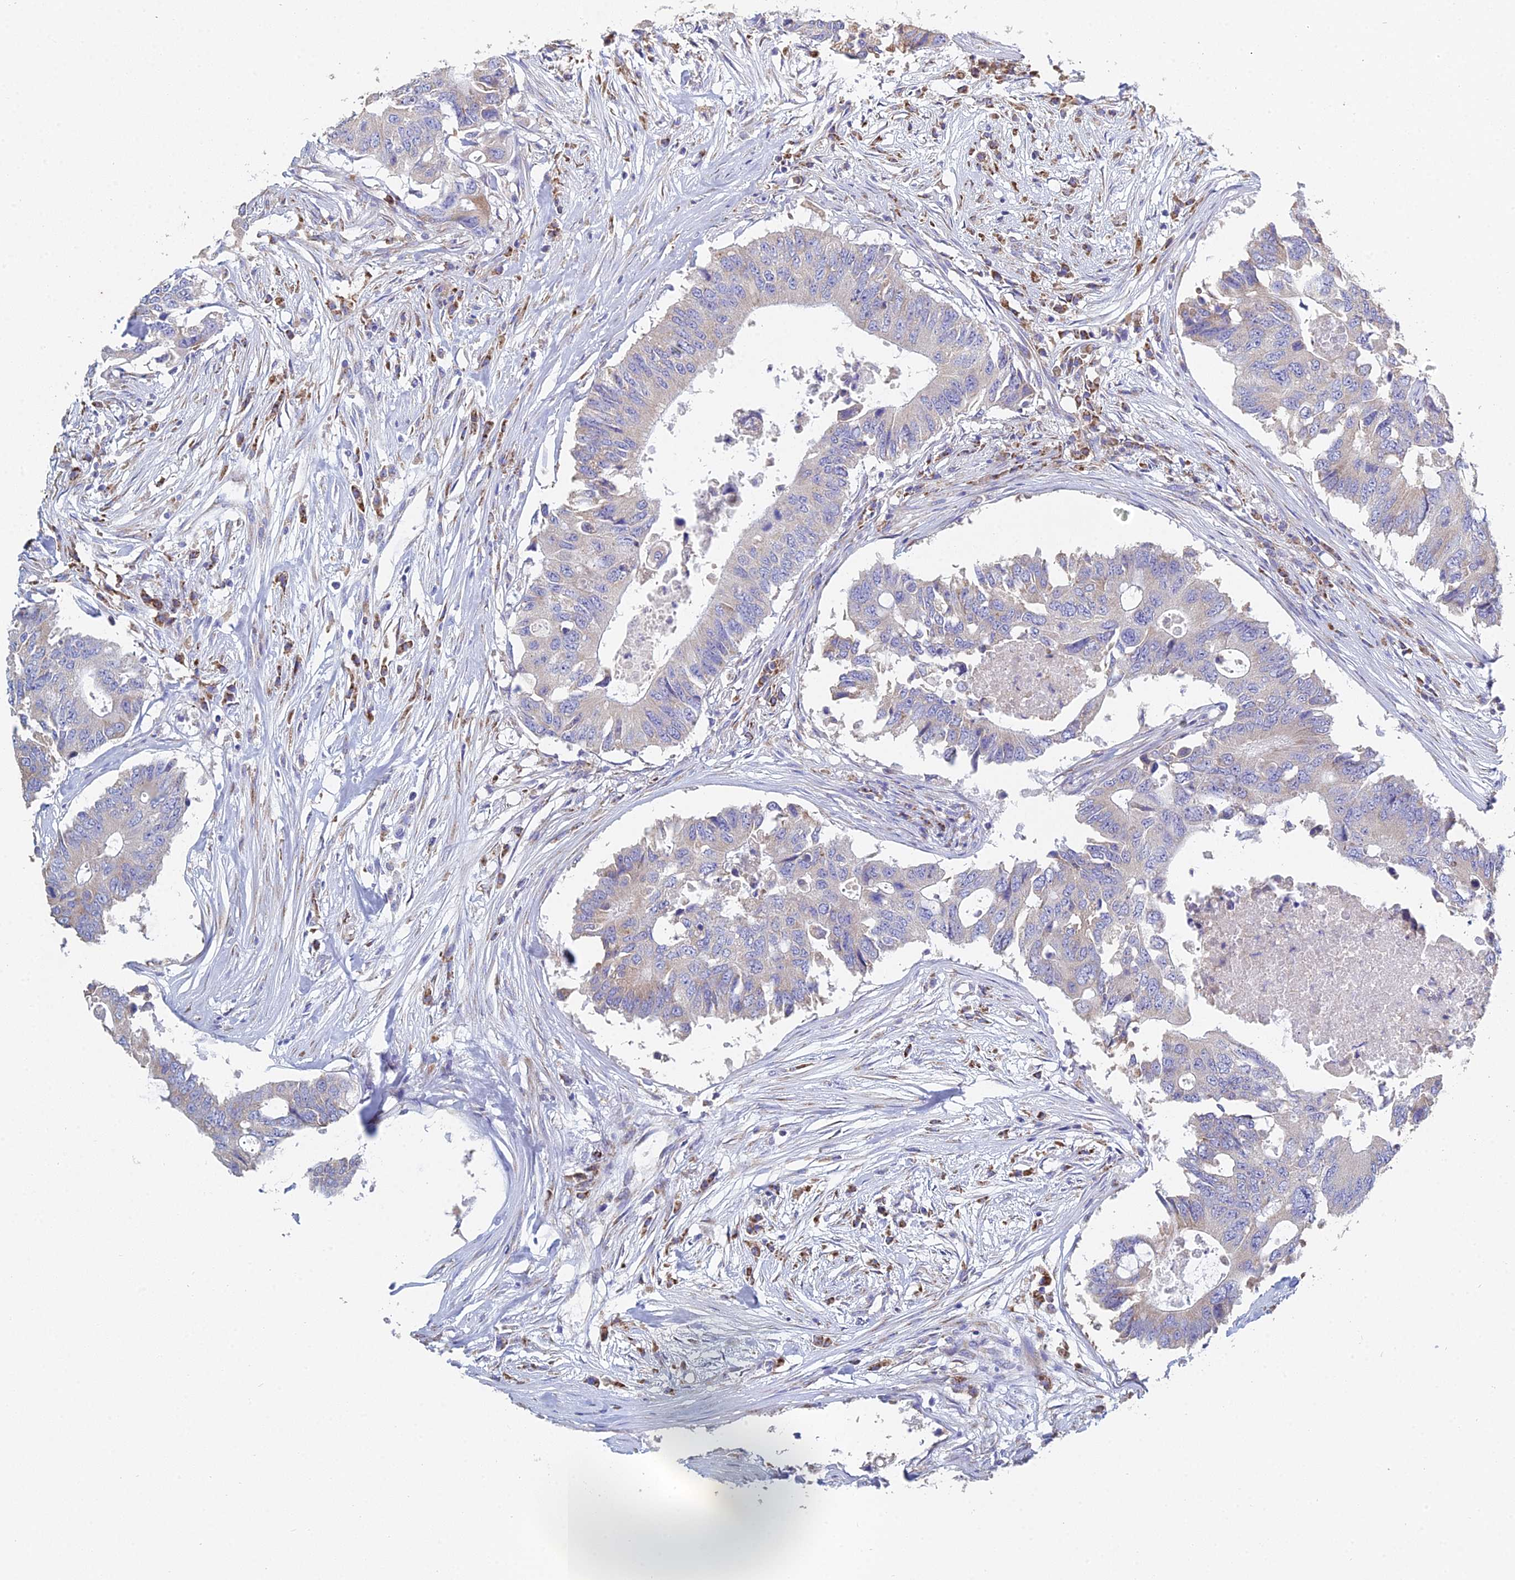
{"staining": {"intensity": "weak", "quantity": "<25%", "location": "cytoplasmic/membranous"}, "tissue": "colorectal cancer", "cell_type": "Tumor cells", "image_type": "cancer", "snomed": [{"axis": "morphology", "description": "Adenocarcinoma, NOS"}, {"axis": "topography", "description": "Colon"}], "caption": "This is a image of IHC staining of adenocarcinoma (colorectal), which shows no staining in tumor cells.", "gene": "CRACR2B", "patient": {"sex": "male", "age": 71}}